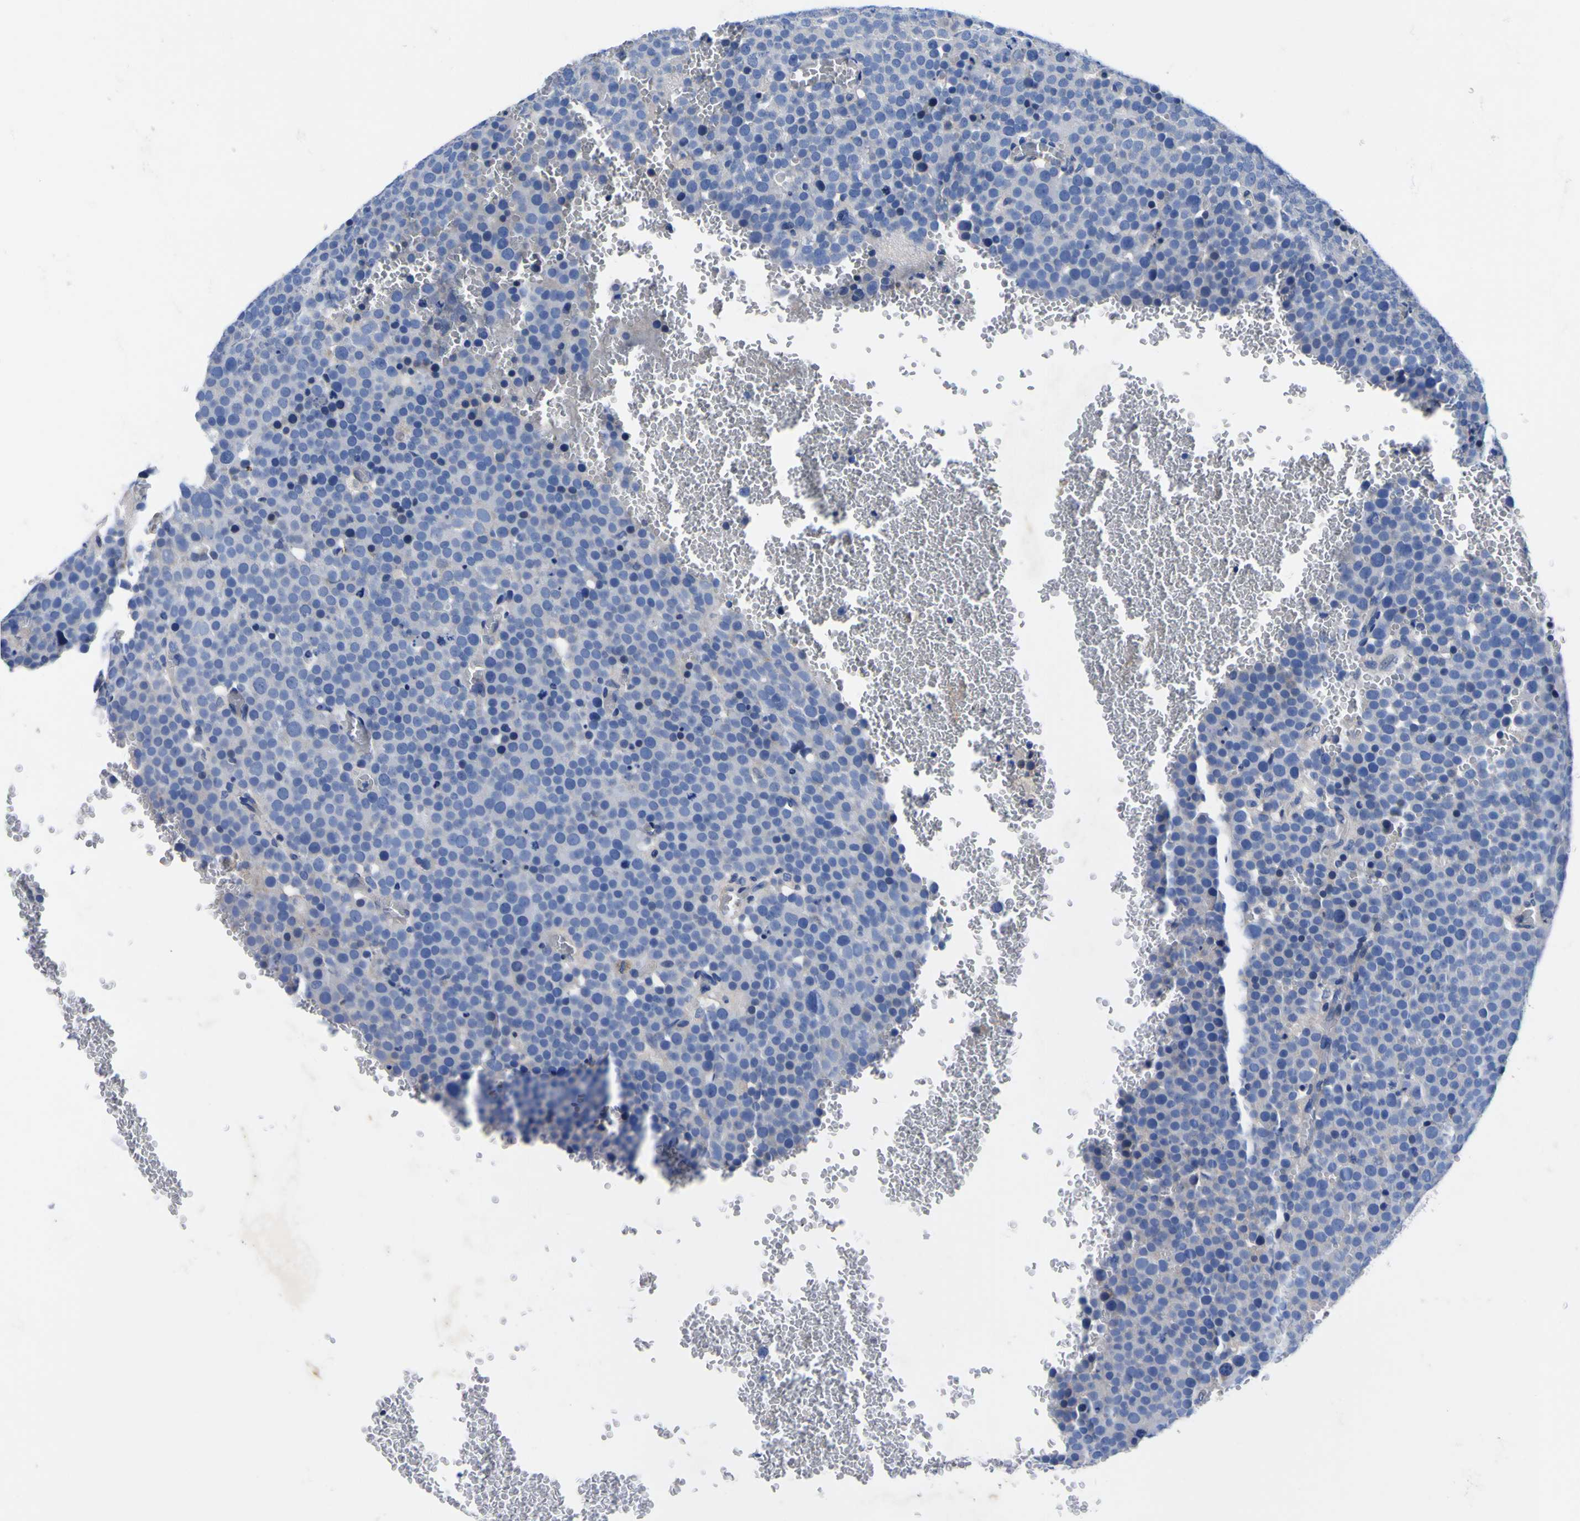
{"staining": {"intensity": "negative", "quantity": "none", "location": "none"}, "tissue": "testis cancer", "cell_type": "Tumor cells", "image_type": "cancer", "snomed": [{"axis": "morphology", "description": "Seminoma, NOS"}, {"axis": "topography", "description": "Testis"}], "caption": "This photomicrograph is of seminoma (testis) stained with immunohistochemistry to label a protein in brown with the nuclei are counter-stained blue. There is no staining in tumor cells. Brightfield microscopy of immunohistochemistry stained with DAB (3,3'-diaminobenzidine) (brown) and hematoxylin (blue), captured at high magnification.", "gene": "VASN", "patient": {"sex": "male", "age": 71}}